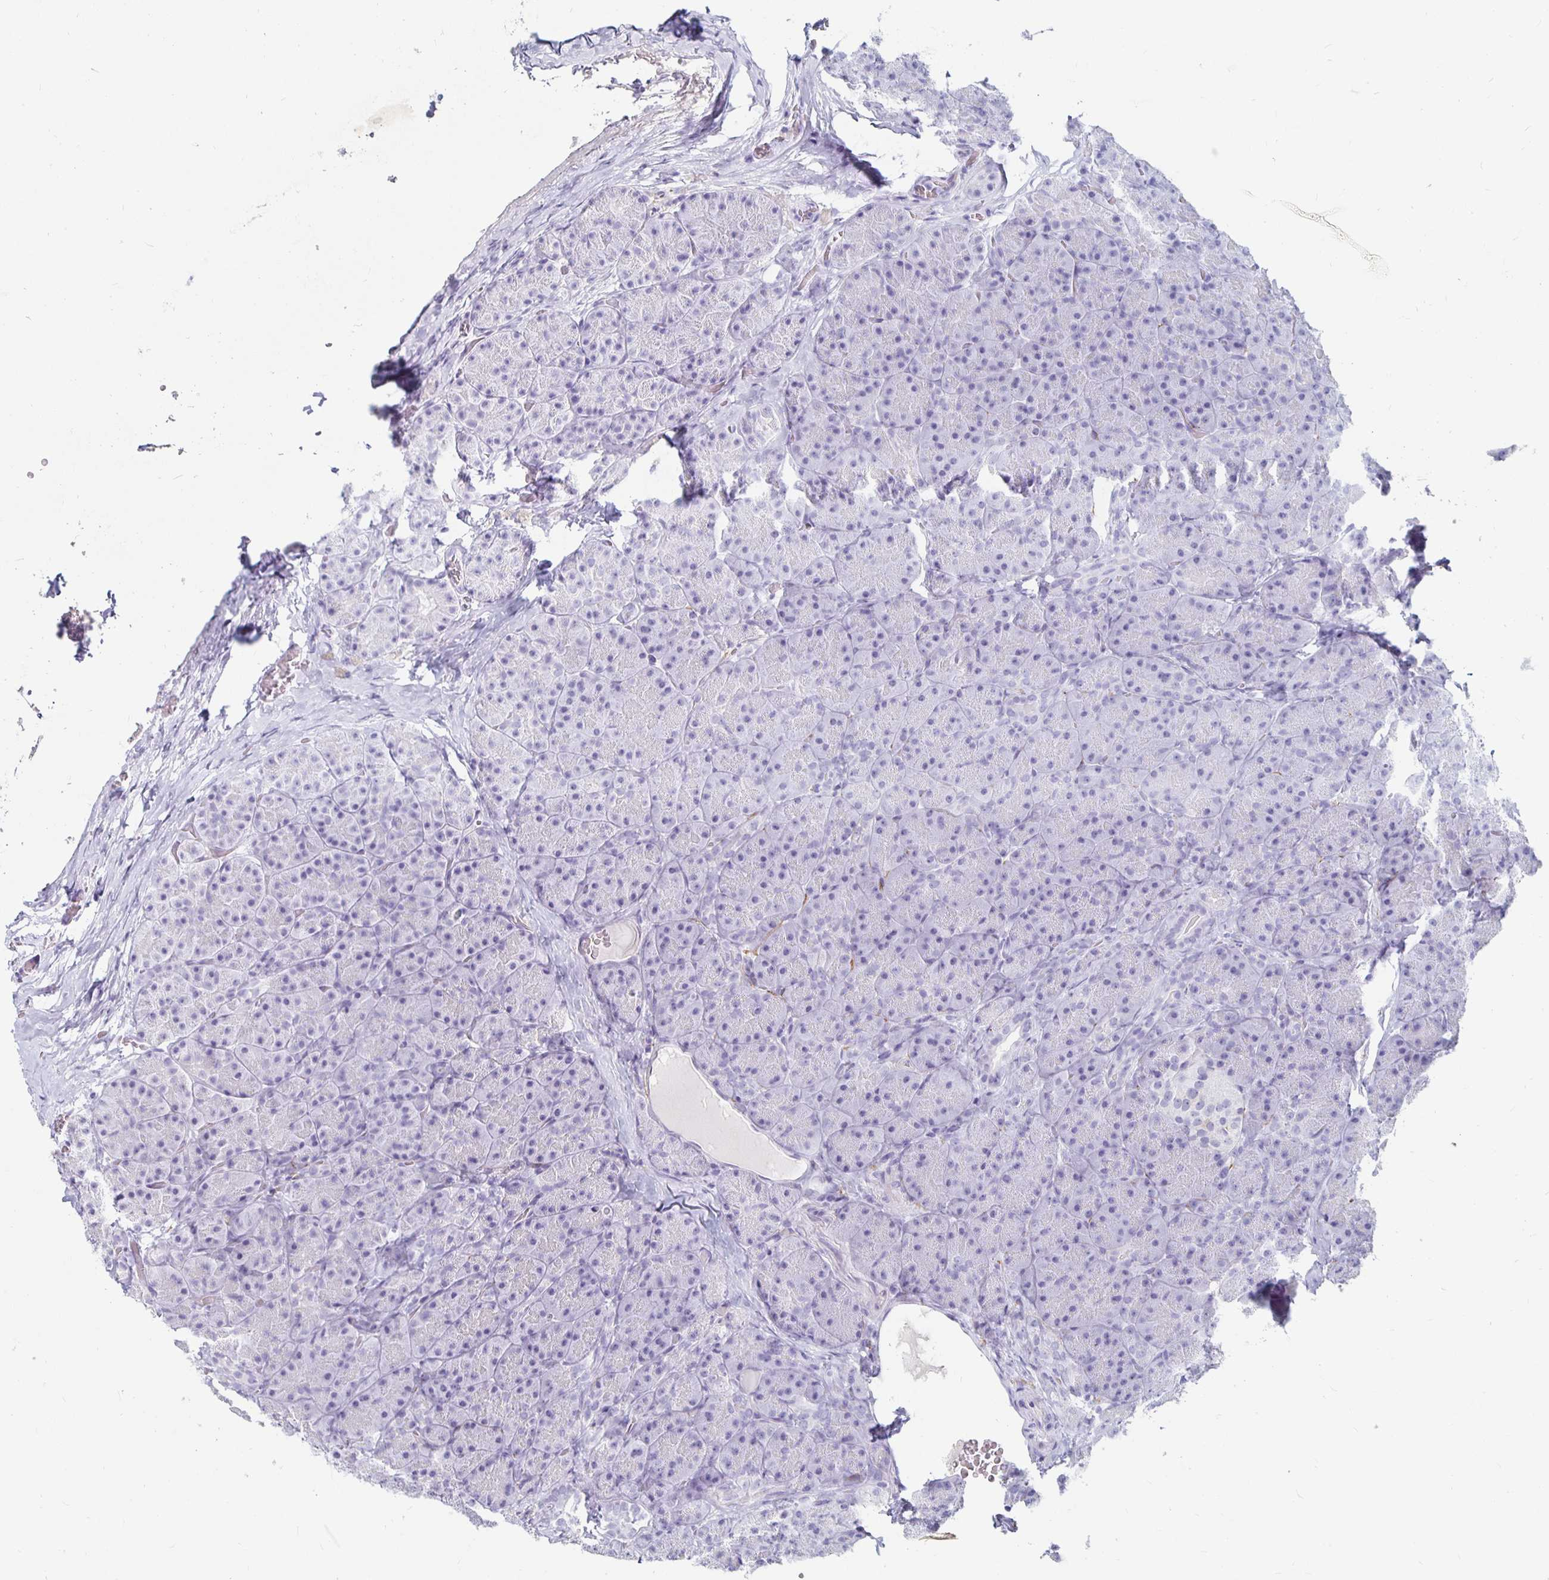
{"staining": {"intensity": "negative", "quantity": "none", "location": "none"}, "tissue": "pancreas", "cell_type": "Exocrine glandular cells", "image_type": "normal", "snomed": [{"axis": "morphology", "description": "Normal tissue, NOS"}, {"axis": "topography", "description": "Pancreas"}], "caption": "Photomicrograph shows no protein positivity in exocrine glandular cells of normal pancreas. Brightfield microscopy of IHC stained with DAB (brown) and hematoxylin (blue), captured at high magnification.", "gene": "KCNQ2", "patient": {"sex": "male", "age": 57}}